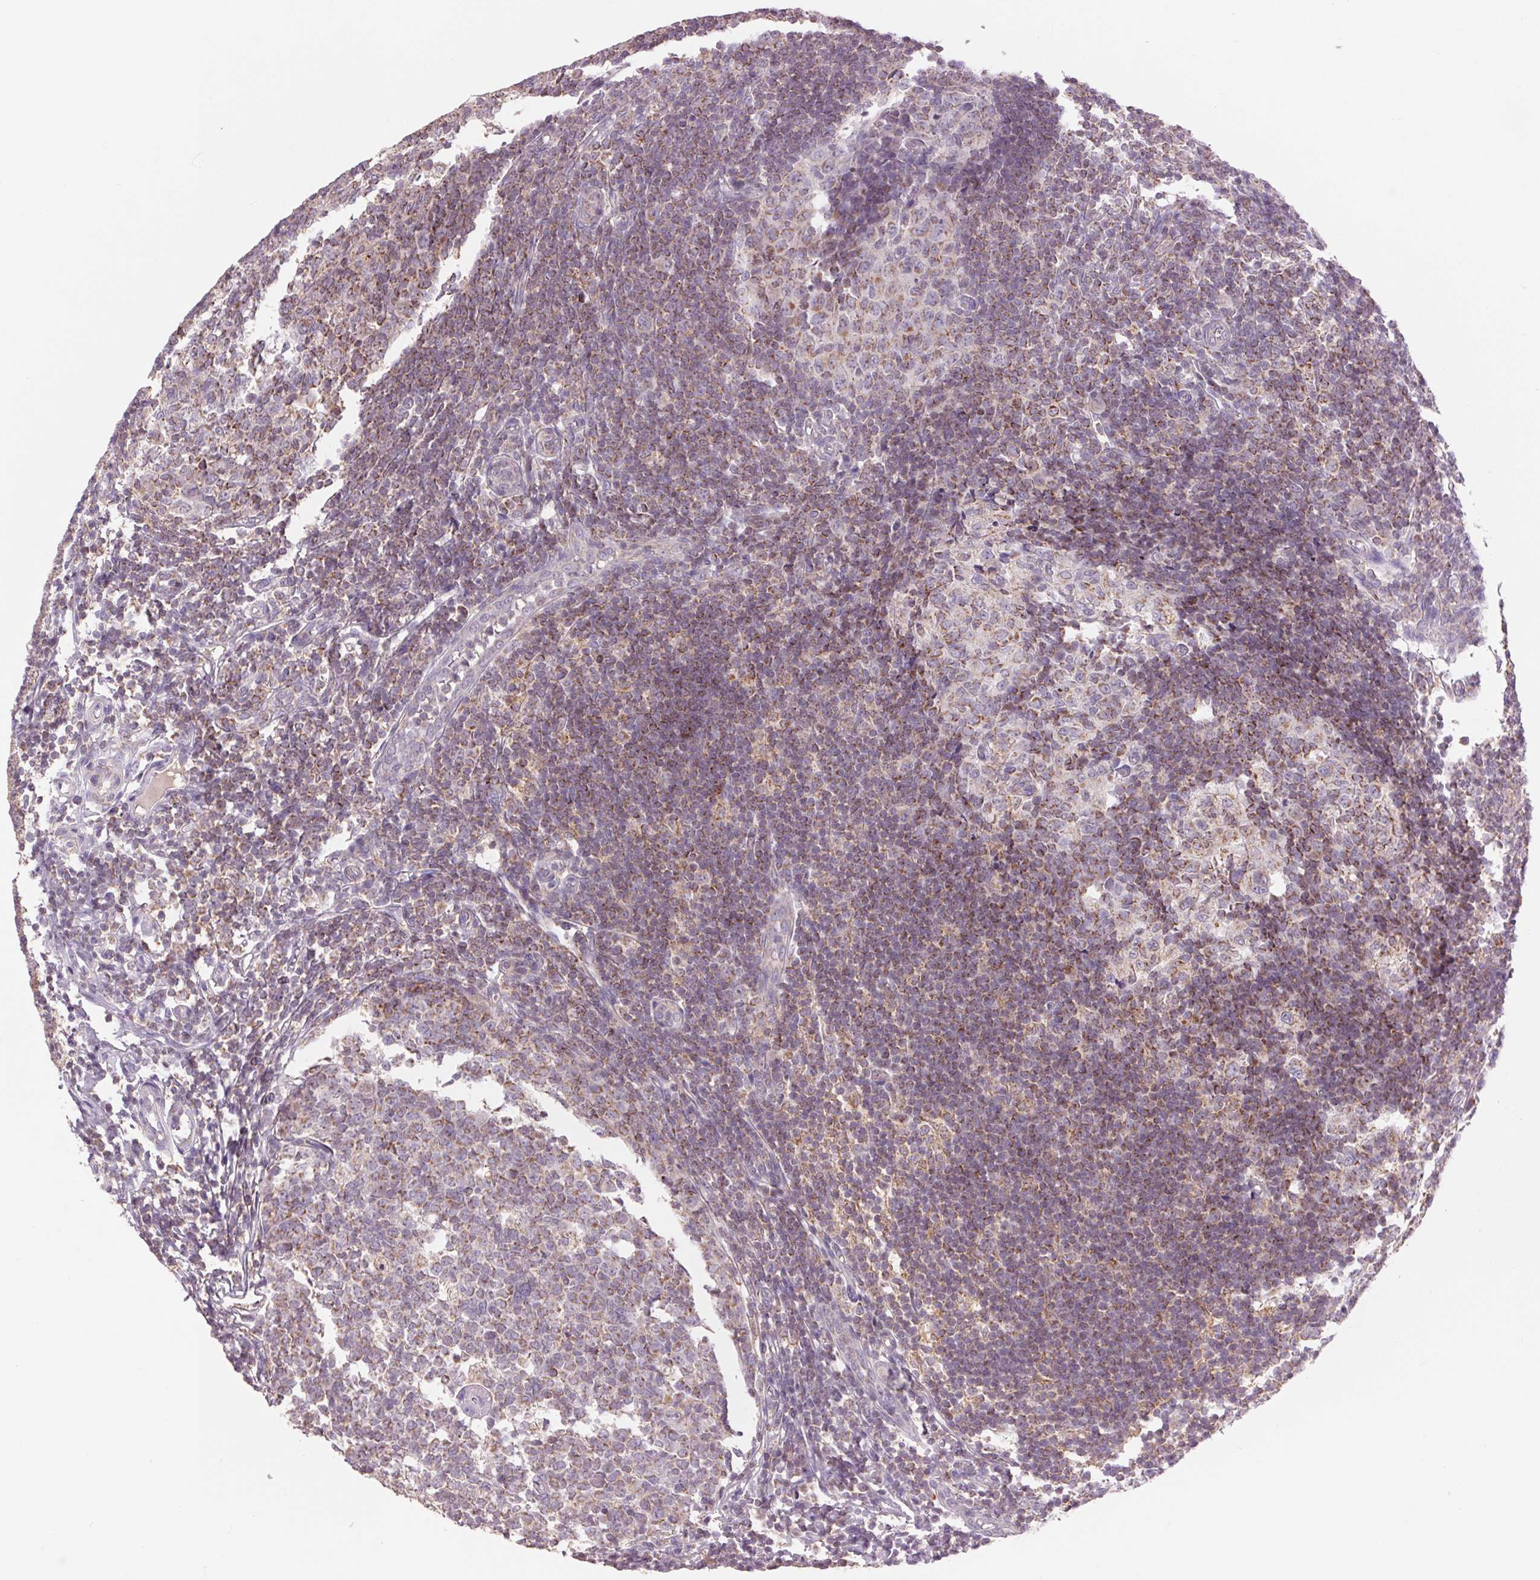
{"staining": {"intensity": "strong", "quantity": "25%-75%", "location": "cytoplasmic/membranous"}, "tissue": "appendix", "cell_type": "Glandular cells", "image_type": "normal", "snomed": [{"axis": "morphology", "description": "Normal tissue, NOS"}, {"axis": "topography", "description": "Appendix"}], "caption": "DAB (3,3'-diaminobenzidine) immunohistochemical staining of normal appendix exhibits strong cytoplasmic/membranous protein staining in about 25%-75% of glandular cells. The protein of interest is stained brown, and the nuclei are stained in blue (DAB IHC with brightfield microscopy, high magnification).", "gene": "COX6A1", "patient": {"sex": "male", "age": 18}}